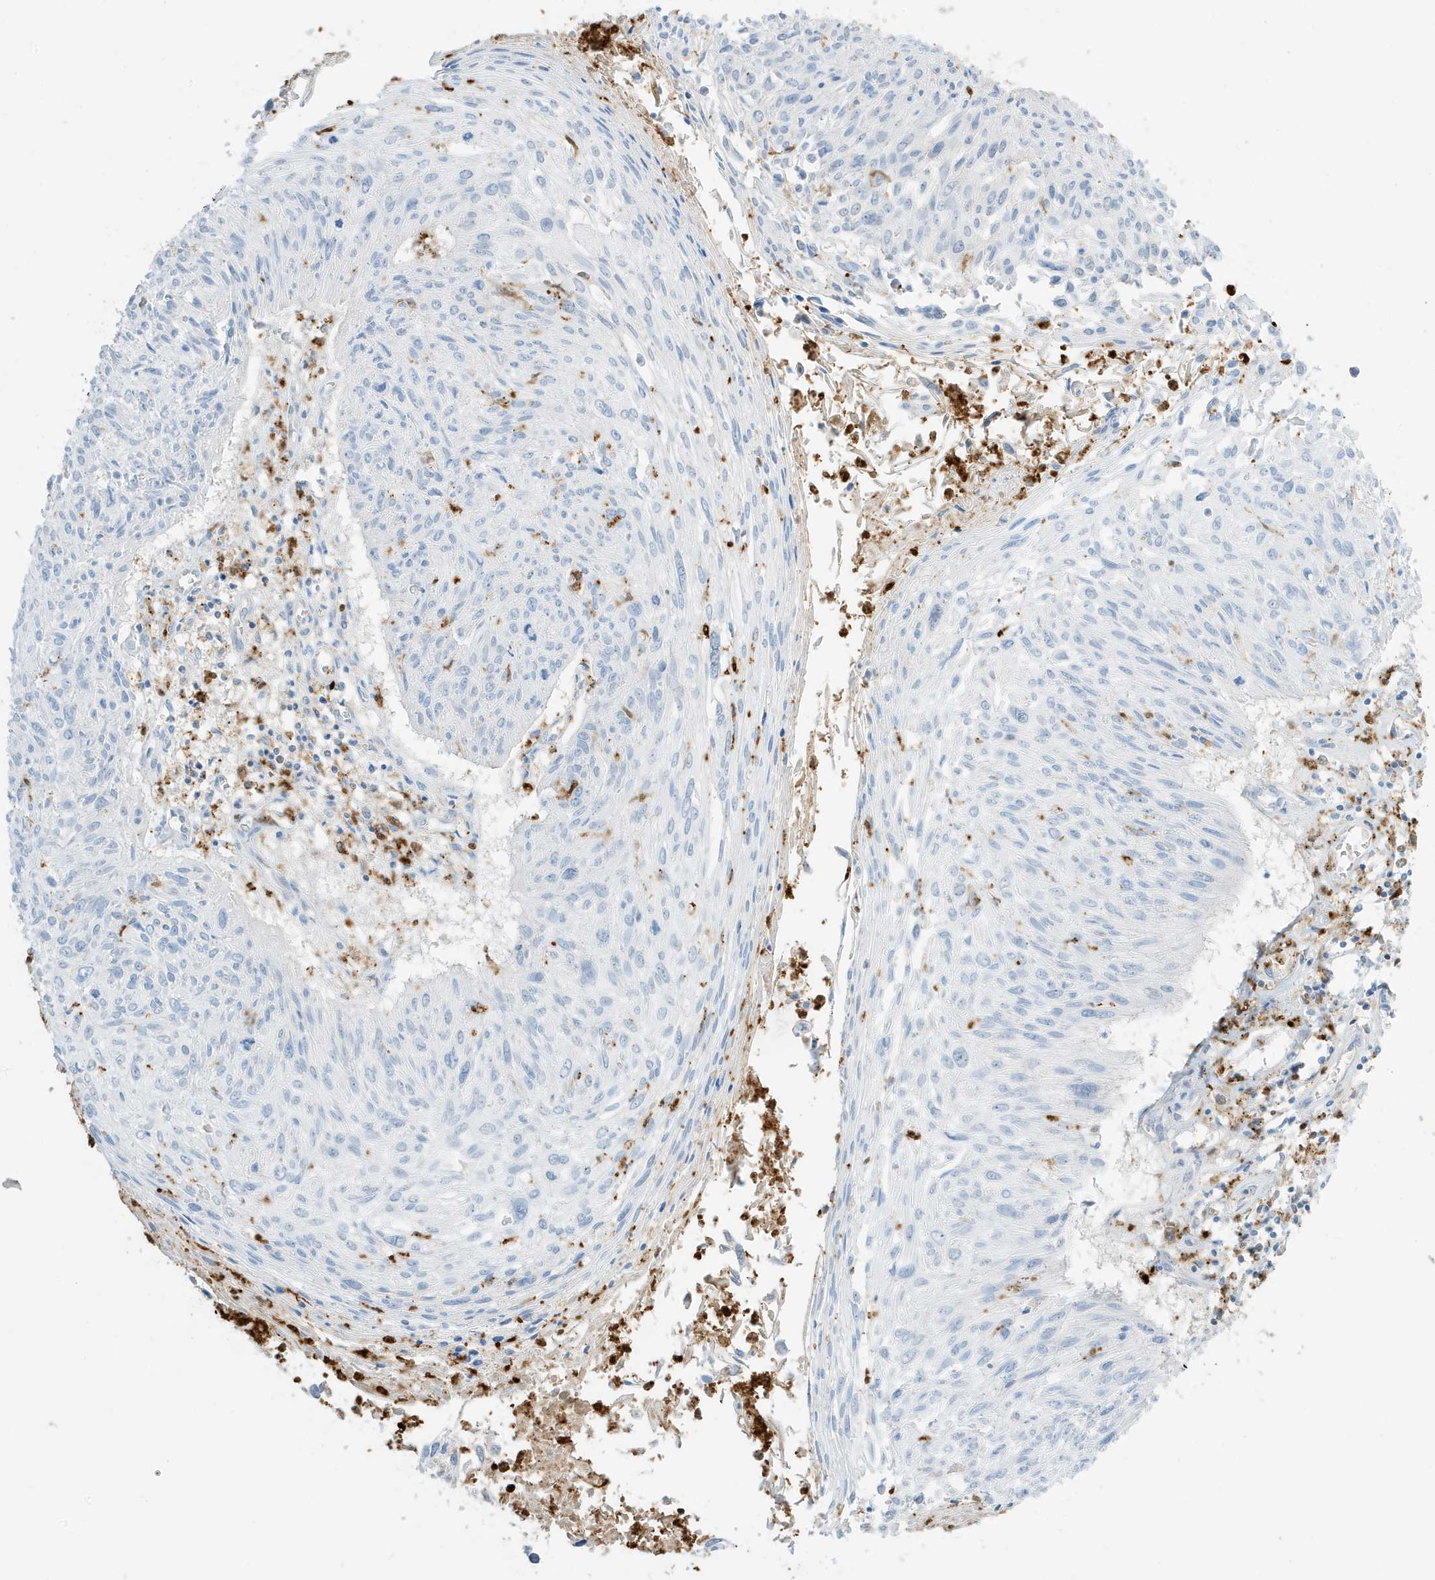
{"staining": {"intensity": "negative", "quantity": "none", "location": "none"}, "tissue": "cervical cancer", "cell_type": "Tumor cells", "image_type": "cancer", "snomed": [{"axis": "morphology", "description": "Squamous cell carcinoma, NOS"}, {"axis": "topography", "description": "Cervix"}], "caption": "Human cervical cancer stained for a protein using IHC reveals no expression in tumor cells.", "gene": "GCA", "patient": {"sex": "female", "age": 51}}